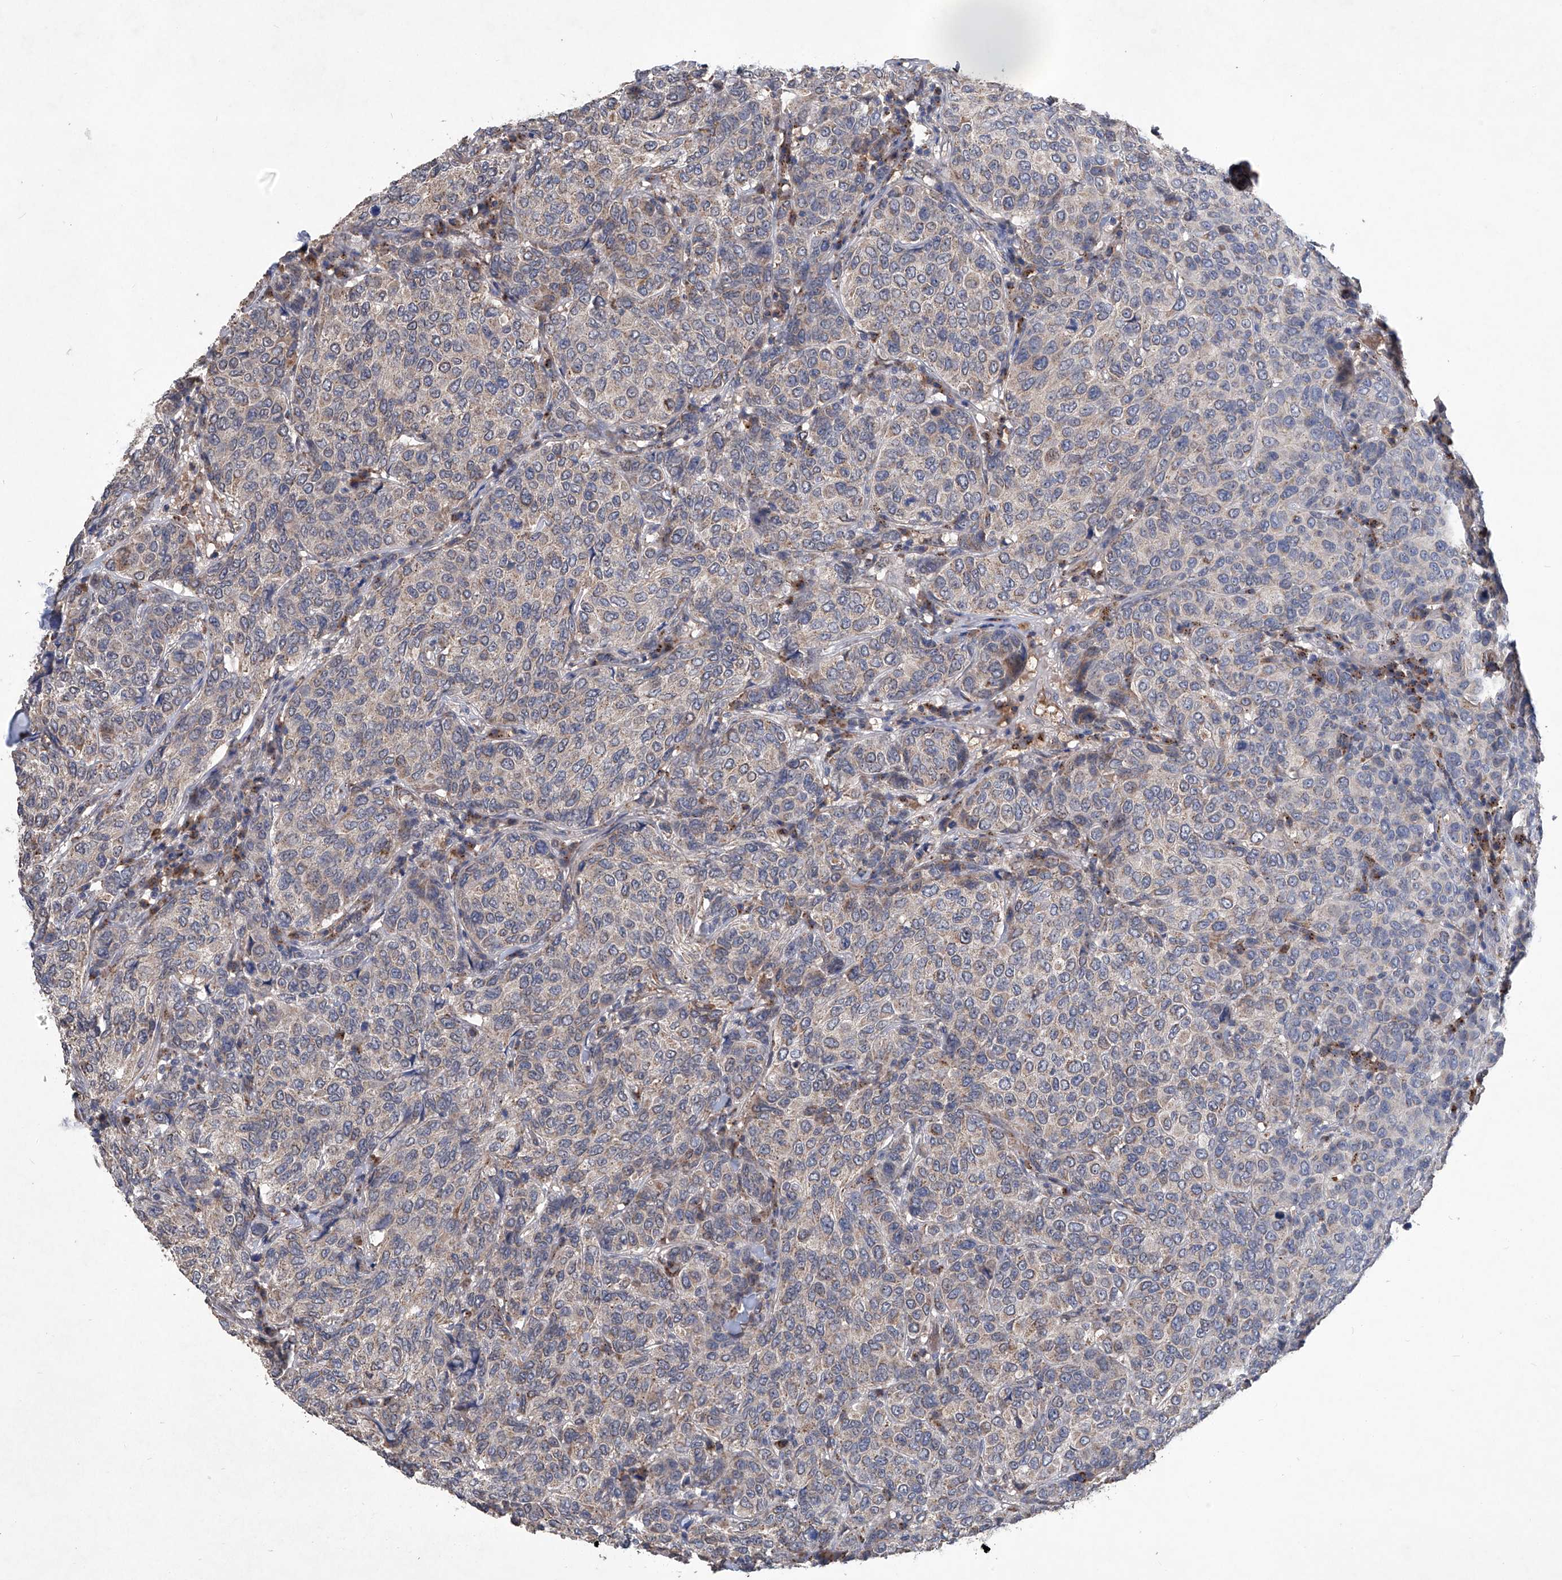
{"staining": {"intensity": "weak", "quantity": "<25%", "location": "cytoplasmic/membranous"}, "tissue": "breast cancer", "cell_type": "Tumor cells", "image_type": "cancer", "snomed": [{"axis": "morphology", "description": "Duct carcinoma"}, {"axis": "topography", "description": "Breast"}], "caption": "This photomicrograph is of breast intraductal carcinoma stained with immunohistochemistry (IHC) to label a protein in brown with the nuclei are counter-stained blue. There is no expression in tumor cells. Nuclei are stained in blue.", "gene": "PCSK5", "patient": {"sex": "female", "age": 55}}